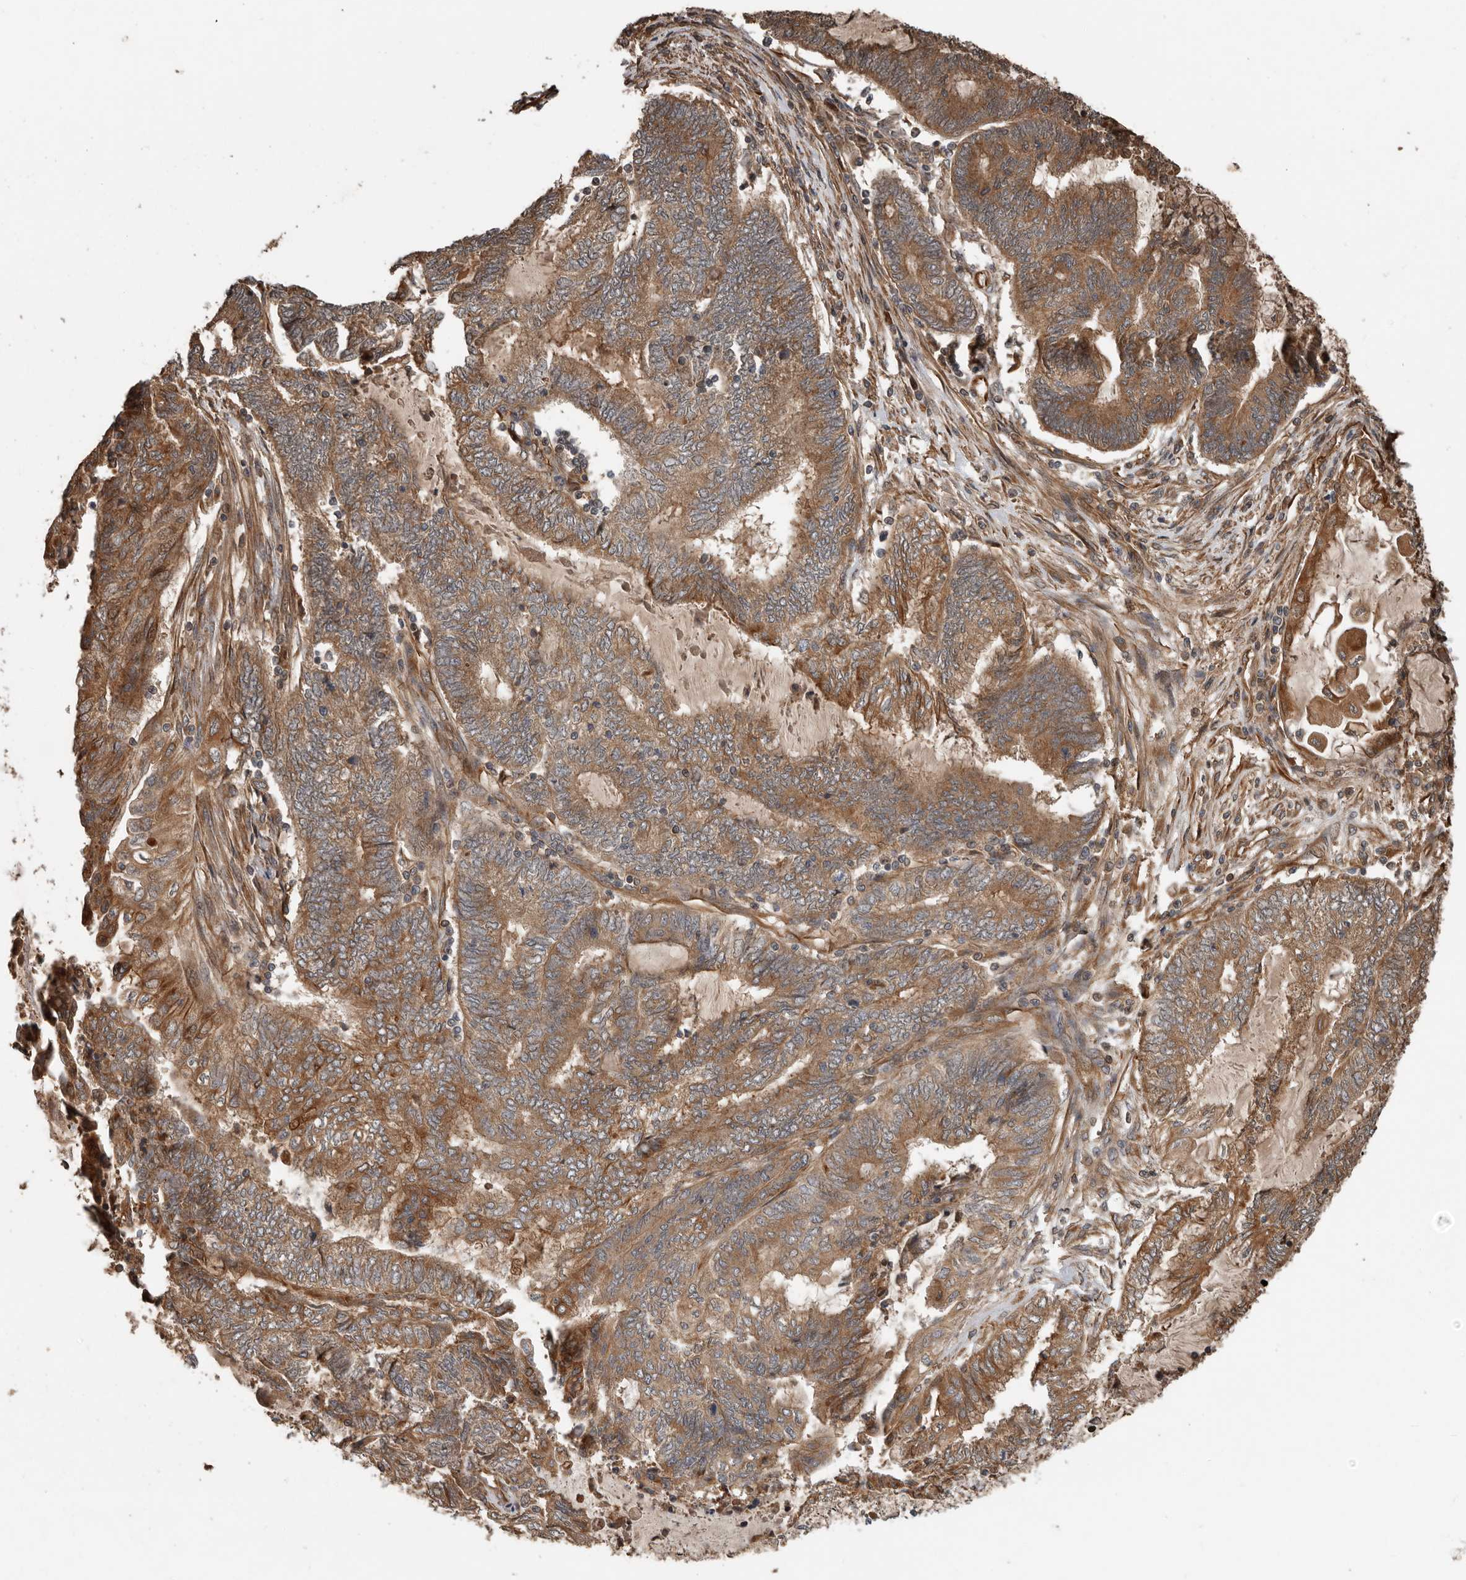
{"staining": {"intensity": "moderate", "quantity": ">75%", "location": "cytoplasmic/membranous"}, "tissue": "endometrial cancer", "cell_type": "Tumor cells", "image_type": "cancer", "snomed": [{"axis": "morphology", "description": "Adenocarcinoma, NOS"}, {"axis": "topography", "description": "Uterus"}, {"axis": "topography", "description": "Endometrium"}], "caption": "A high-resolution micrograph shows immunohistochemistry (IHC) staining of endometrial cancer (adenocarcinoma), which demonstrates moderate cytoplasmic/membranous expression in approximately >75% of tumor cells.", "gene": "YOD1", "patient": {"sex": "female", "age": 70}}